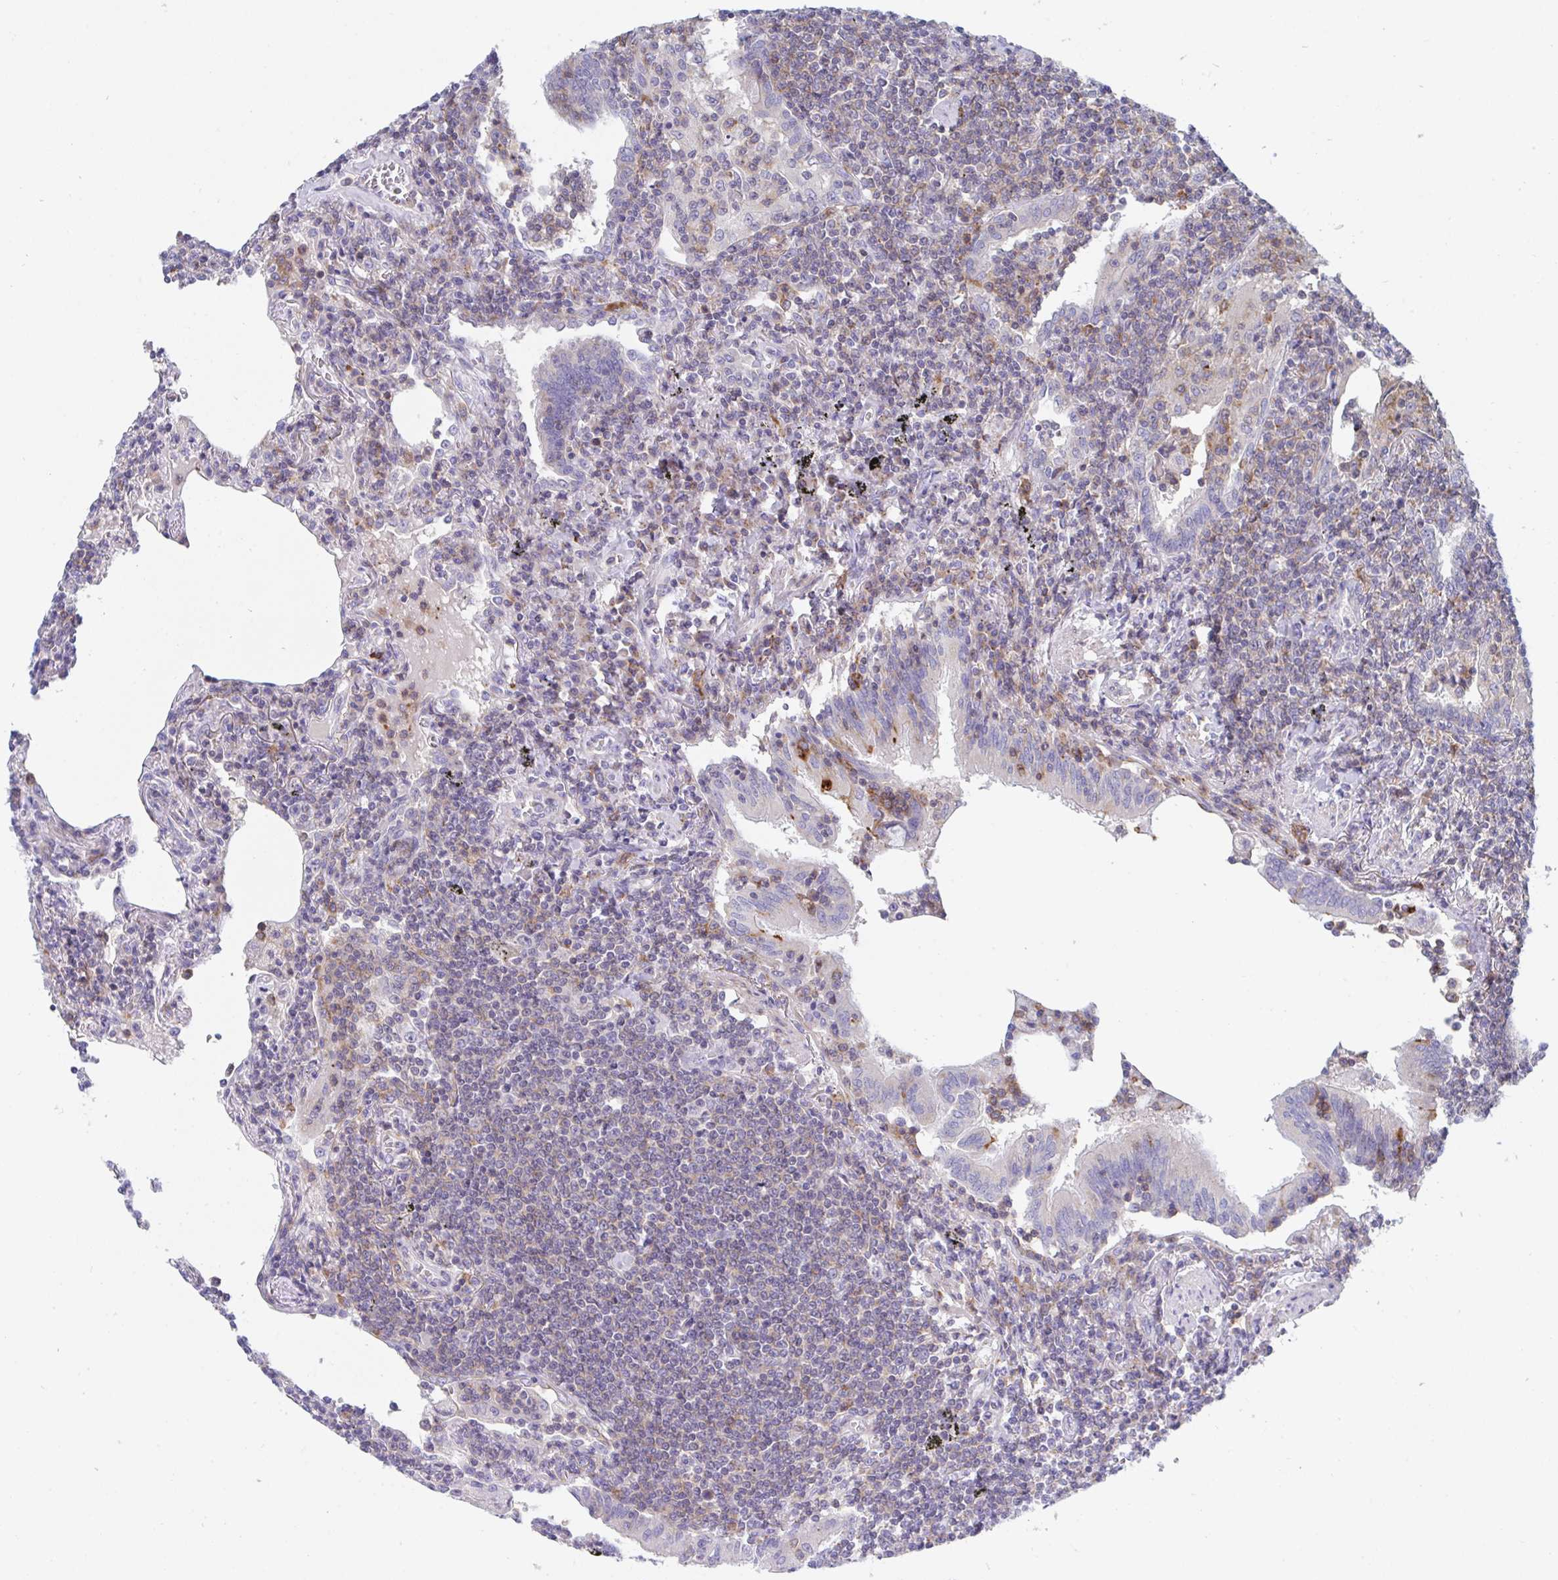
{"staining": {"intensity": "negative", "quantity": "none", "location": "none"}, "tissue": "lymphoma", "cell_type": "Tumor cells", "image_type": "cancer", "snomed": [{"axis": "morphology", "description": "Malignant lymphoma, non-Hodgkin's type, Low grade"}, {"axis": "topography", "description": "Lung"}], "caption": "Photomicrograph shows no significant protein staining in tumor cells of low-grade malignant lymphoma, non-Hodgkin's type. (DAB IHC visualized using brightfield microscopy, high magnification).", "gene": "FRMD3", "patient": {"sex": "female", "age": 71}}